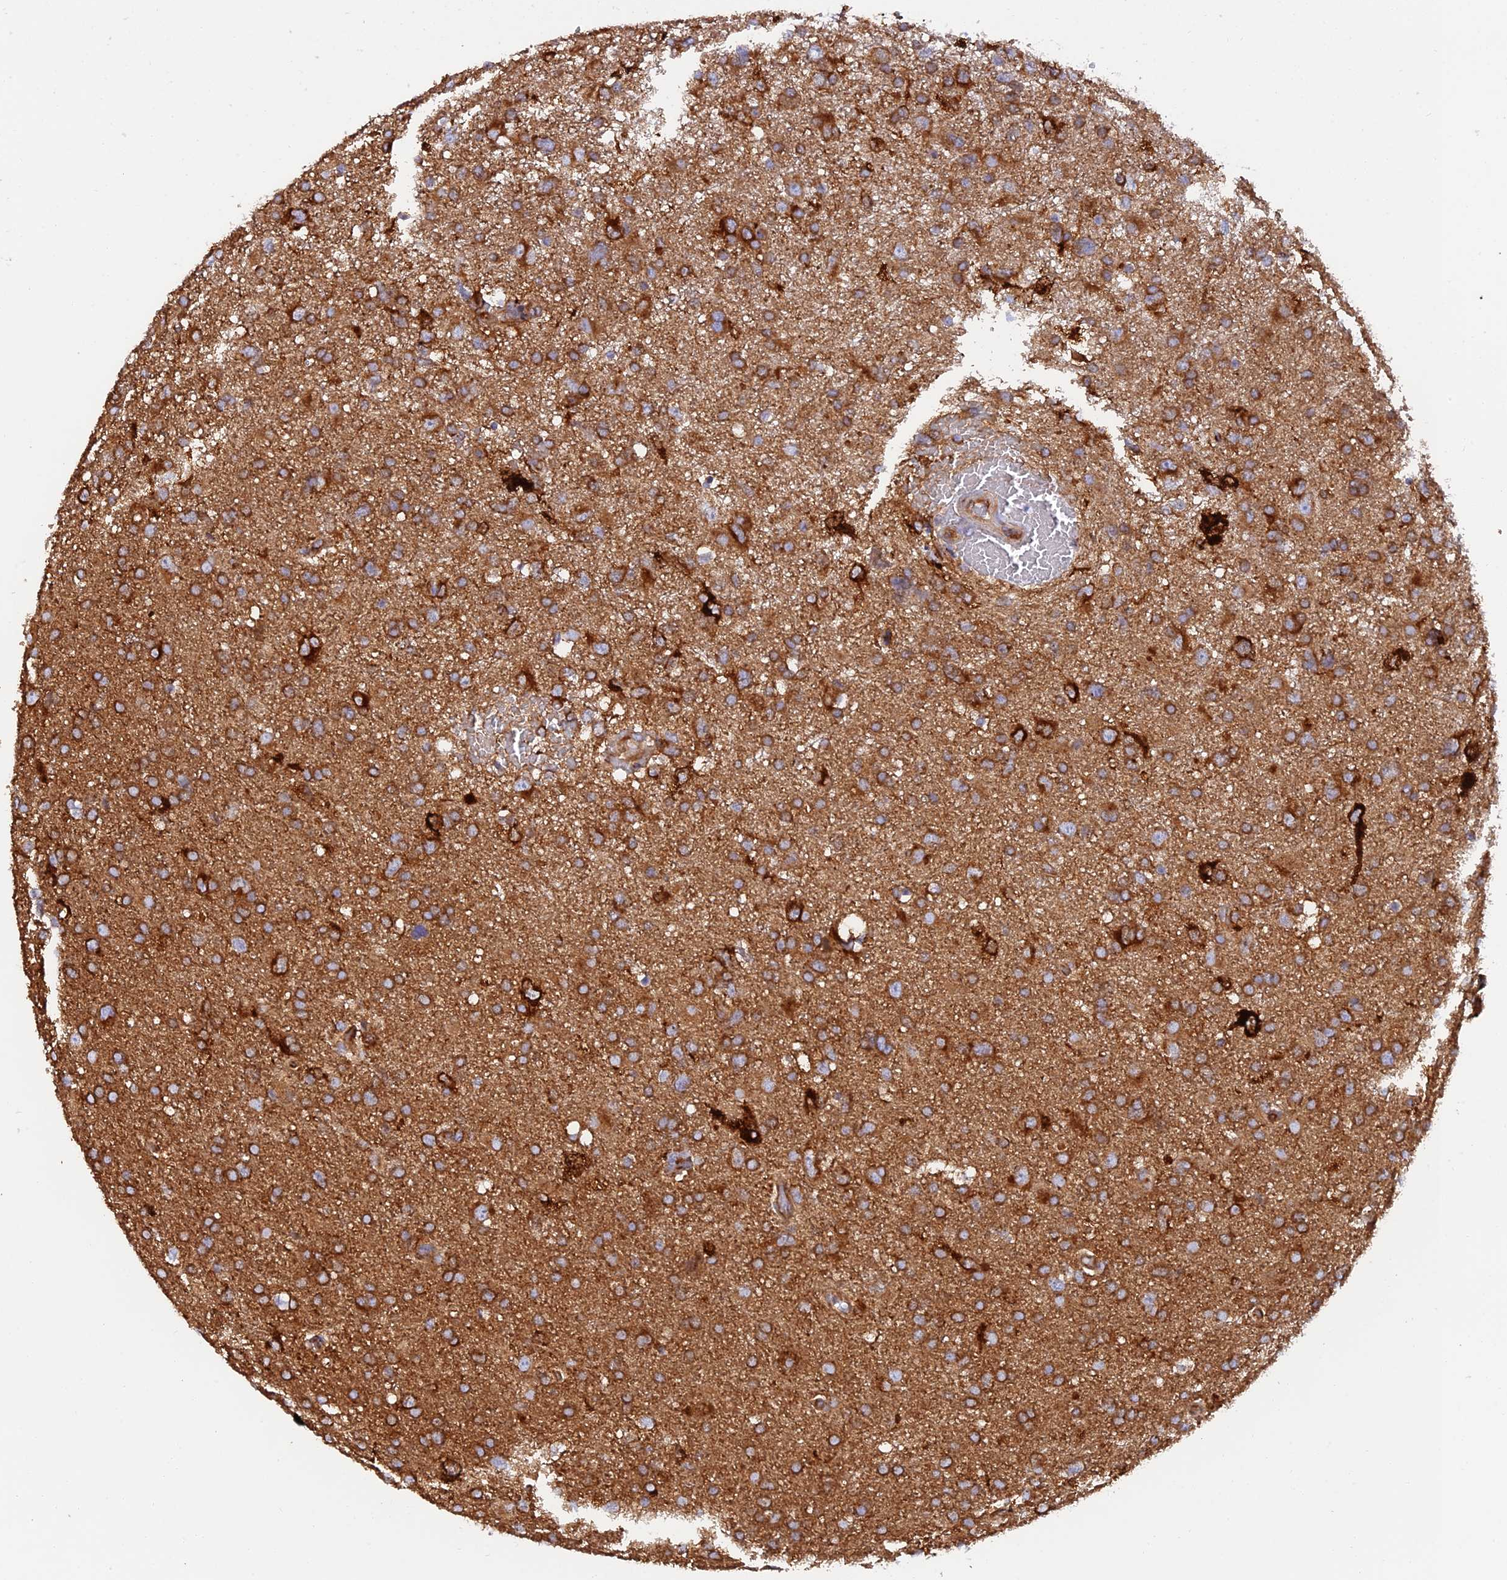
{"staining": {"intensity": "moderate", "quantity": ">75%", "location": "cytoplasmic/membranous"}, "tissue": "glioma", "cell_type": "Tumor cells", "image_type": "cancer", "snomed": [{"axis": "morphology", "description": "Glioma, malignant, High grade"}, {"axis": "topography", "description": "Brain"}], "caption": "Immunohistochemistry photomicrograph of human glioma stained for a protein (brown), which demonstrates medium levels of moderate cytoplasmic/membranous positivity in about >75% of tumor cells.", "gene": "DCTN2", "patient": {"sex": "male", "age": 61}}